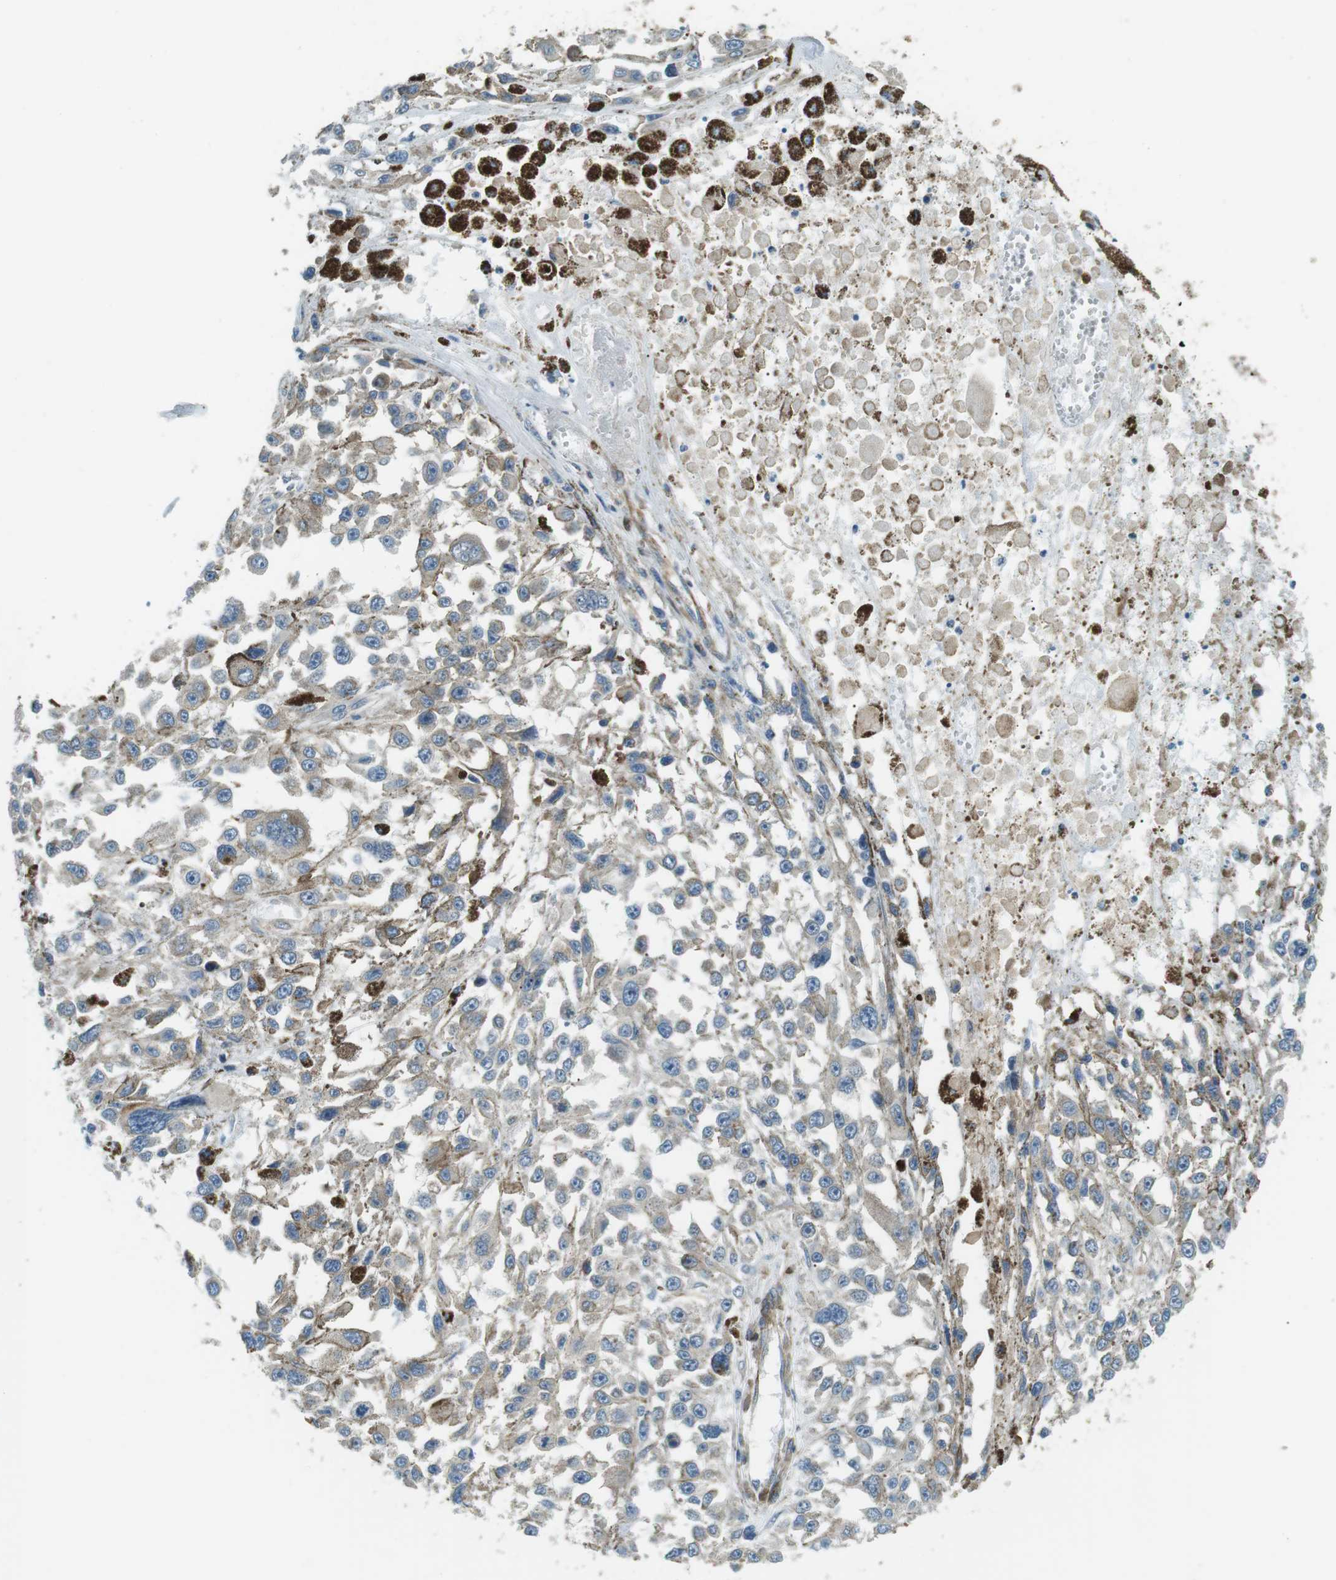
{"staining": {"intensity": "weak", "quantity": "25%-75%", "location": "cytoplasmic/membranous"}, "tissue": "melanoma", "cell_type": "Tumor cells", "image_type": "cancer", "snomed": [{"axis": "morphology", "description": "Malignant melanoma, Metastatic site"}, {"axis": "topography", "description": "Lymph node"}], "caption": "Protein staining of malignant melanoma (metastatic site) tissue shows weak cytoplasmic/membranous expression in approximately 25%-75% of tumor cells. The protein is shown in brown color, while the nuclei are stained blue.", "gene": "ODR4", "patient": {"sex": "male", "age": 59}}